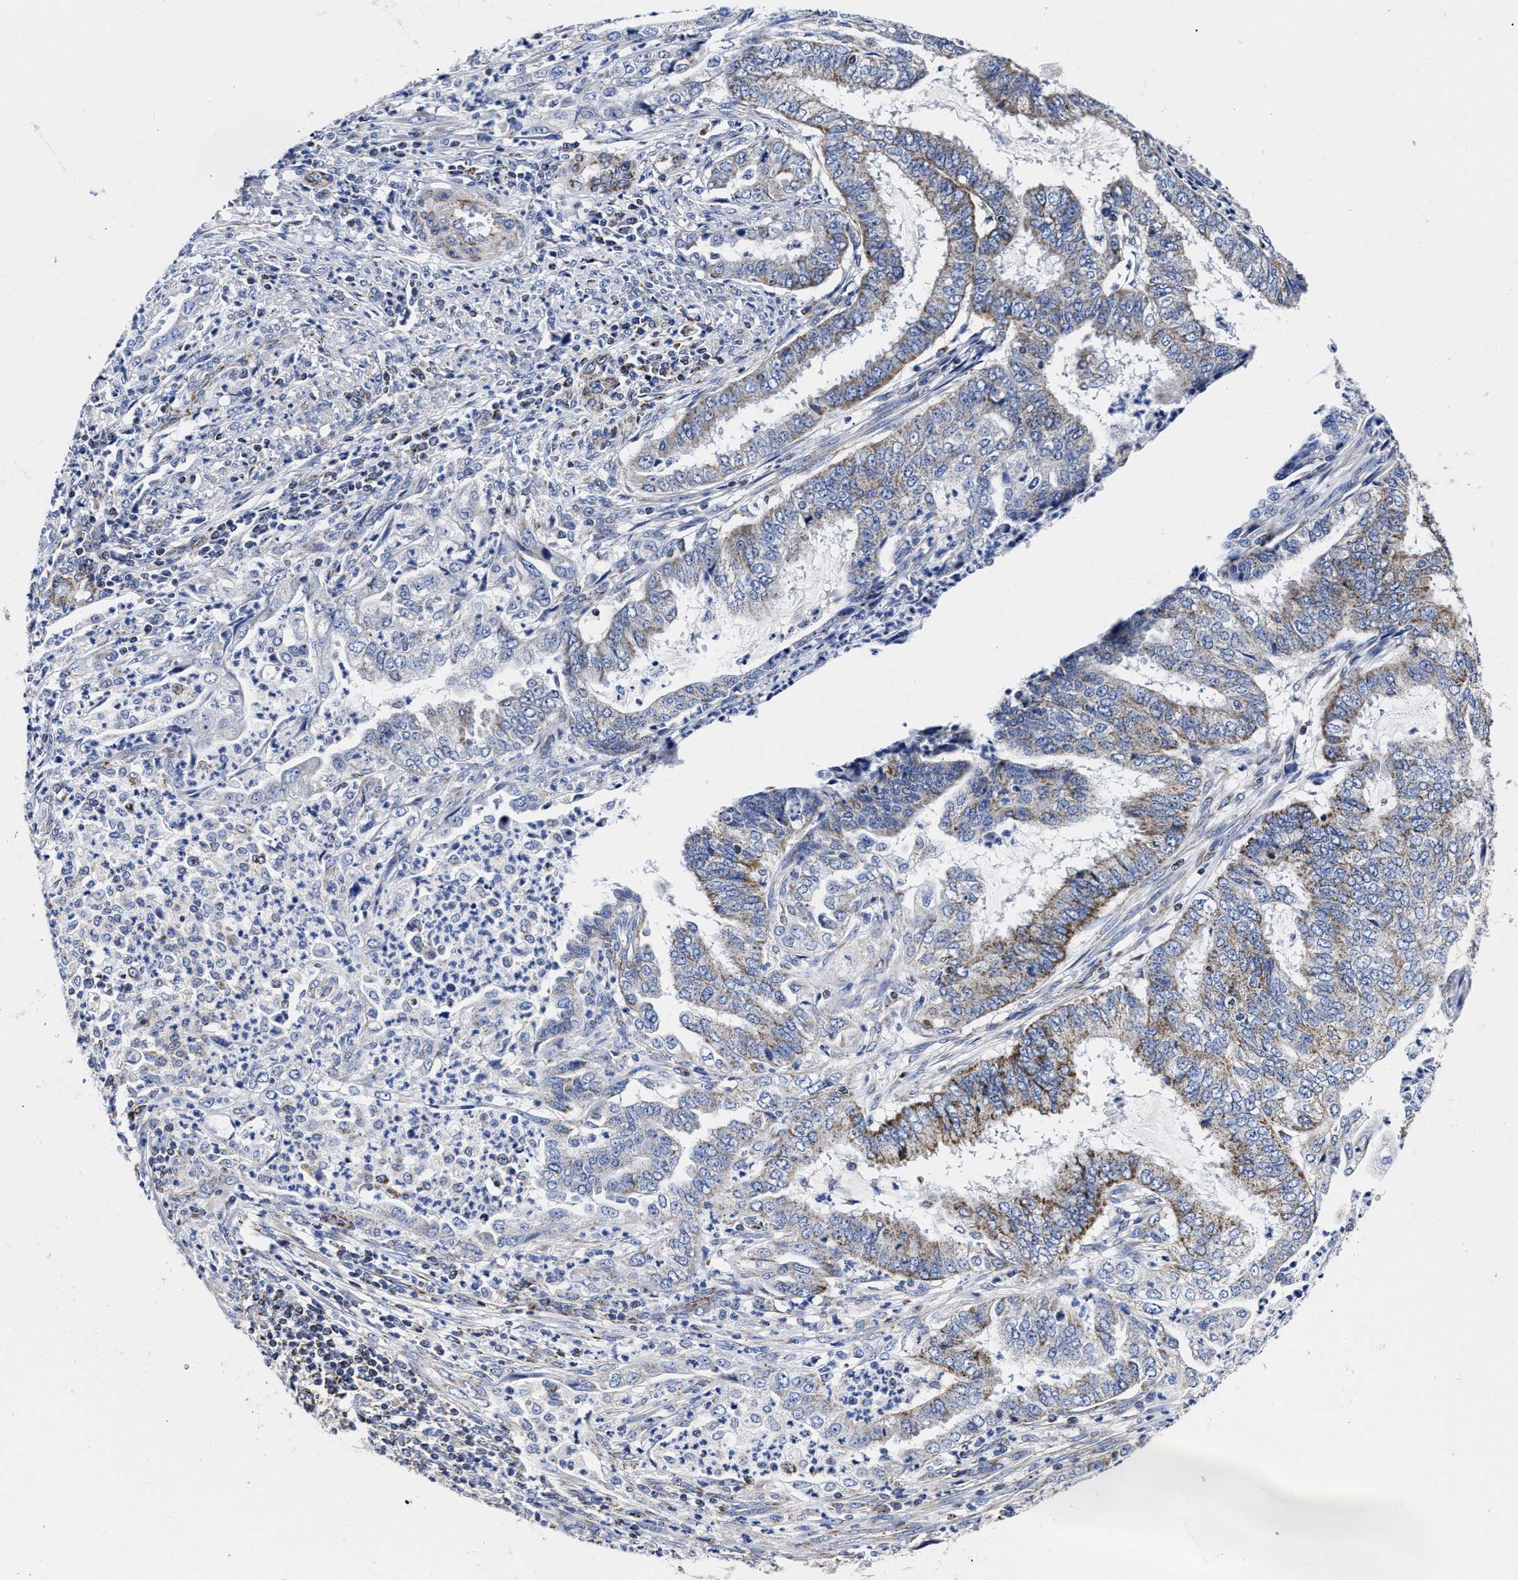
{"staining": {"intensity": "weak", "quantity": "<25%", "location": "cytoplasmic/membranous"}, "tissue": "endometrial cancer", "cell_type": "Tumor cells", "image_type": "cancer", "snomed": [{"axis": "morphology", "description": "Adenocarcinoma, NOS"}, {"axis": "topography", "description": "Endometrium"}], "caption": "This is an immunohistochemistry histopathology image of adenocarcinoma (endometrial). There is no staining in tumor cells.", "gene": "HINT2", "patient": {"sex": "female", "age": 51}}